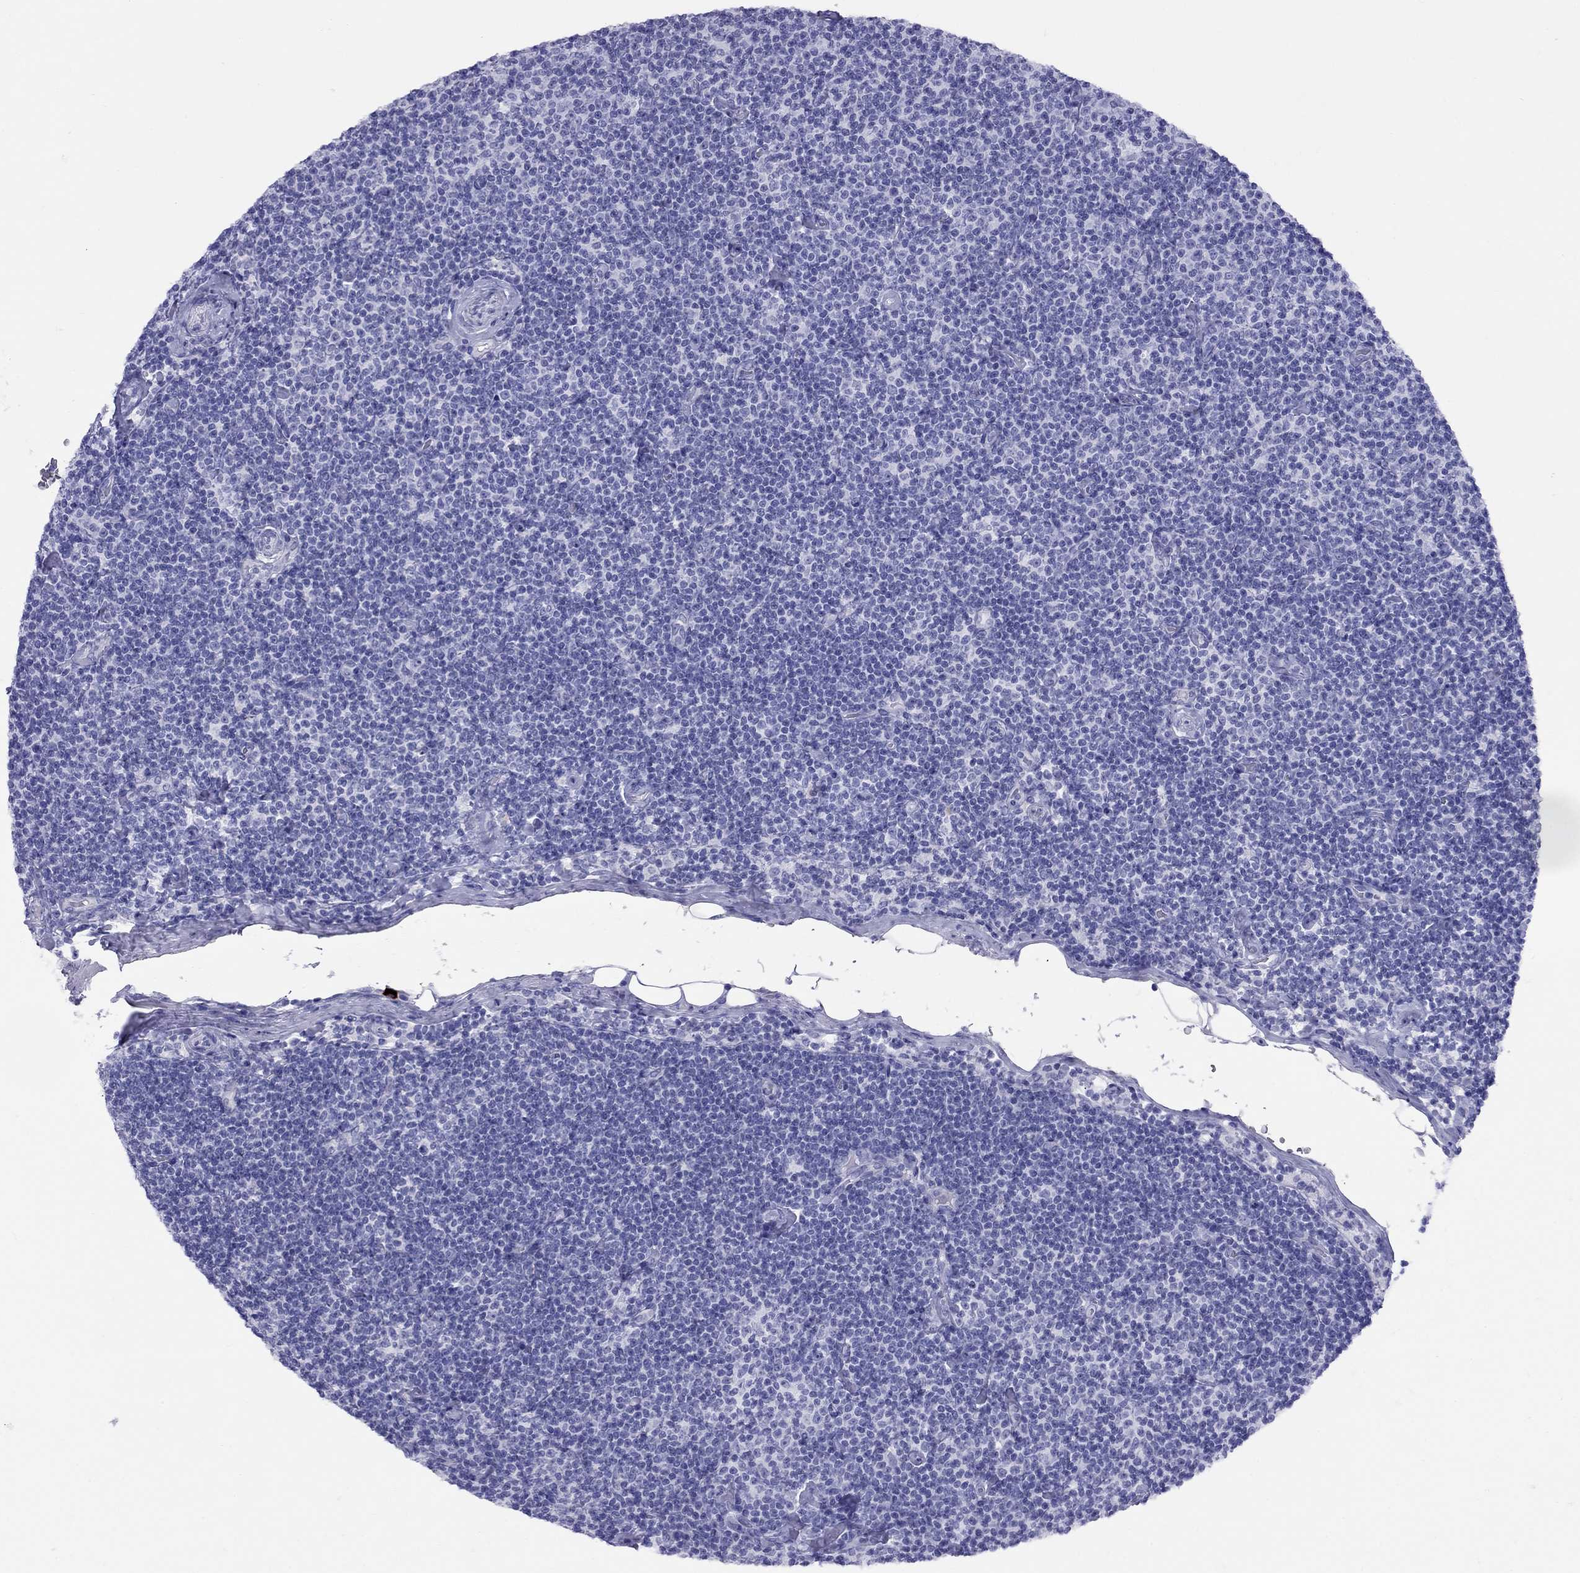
{"staining": {"intensity": "negative", "quantity": "none", "location": "none"}, "tissue": "lymphoma", "cell_type": "Tumor cells", "image_type": "cancer", "snomed": [{"axis": "morphology", "description": "Malignant lymphoma, non-Hodgkin's type, Low grade"}, {"axis": "topography", "description": "Lymph node"}], "caption": "High power microscopy histopathology image of an immunohistochemistry micrograph of lymphoma, revealing no significant expression in tumor cells.", "gene": "GRIA2", "patient": {"sex": "male", "age": 81}}